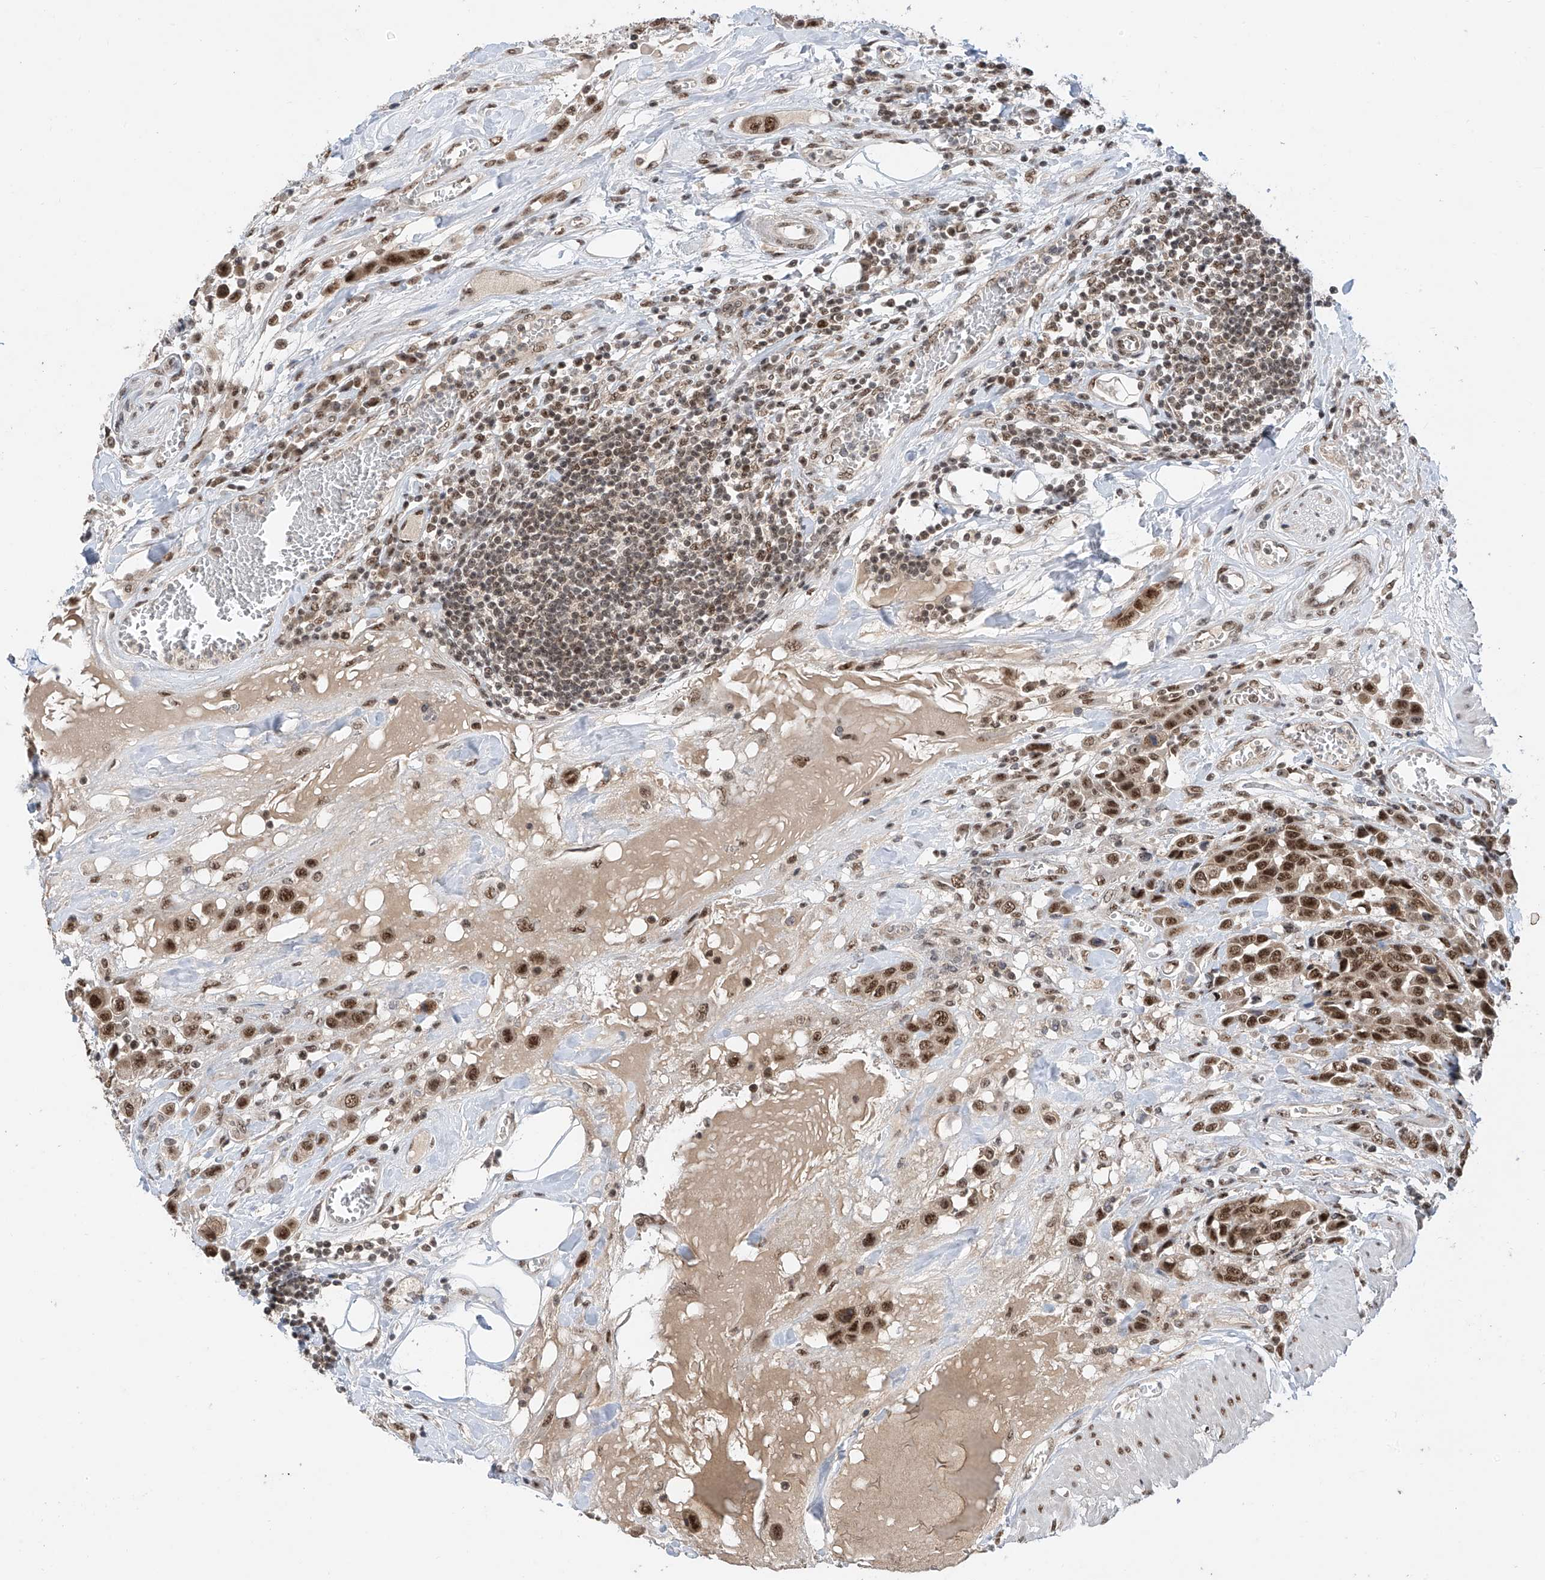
{"staining": {"intensity": "strong", "quantity": ">75%", "location": "nuclear"}, "tissue": "urothelial cancer", "cell_type": "Tumor cells", "image_type": "cancer", "snomed": [{"axis": "morphology", "description": "Urothelial carcinoma, High grade"}, {"axis": "topography", "description": "Urinary bladder"}], "caption": "Strong nuclear protein positivity is seen in approximately >75% of tumor cells in urothelial carcinoma (high-grade). (Stains: DAB (3,3'-diaminobenzidine) in brown, nuclei in blue, Microscopy: brightfield microscopy at high magnification).", "gene": "RPAIN", "patient": {"sex": "male", "age": 50}}